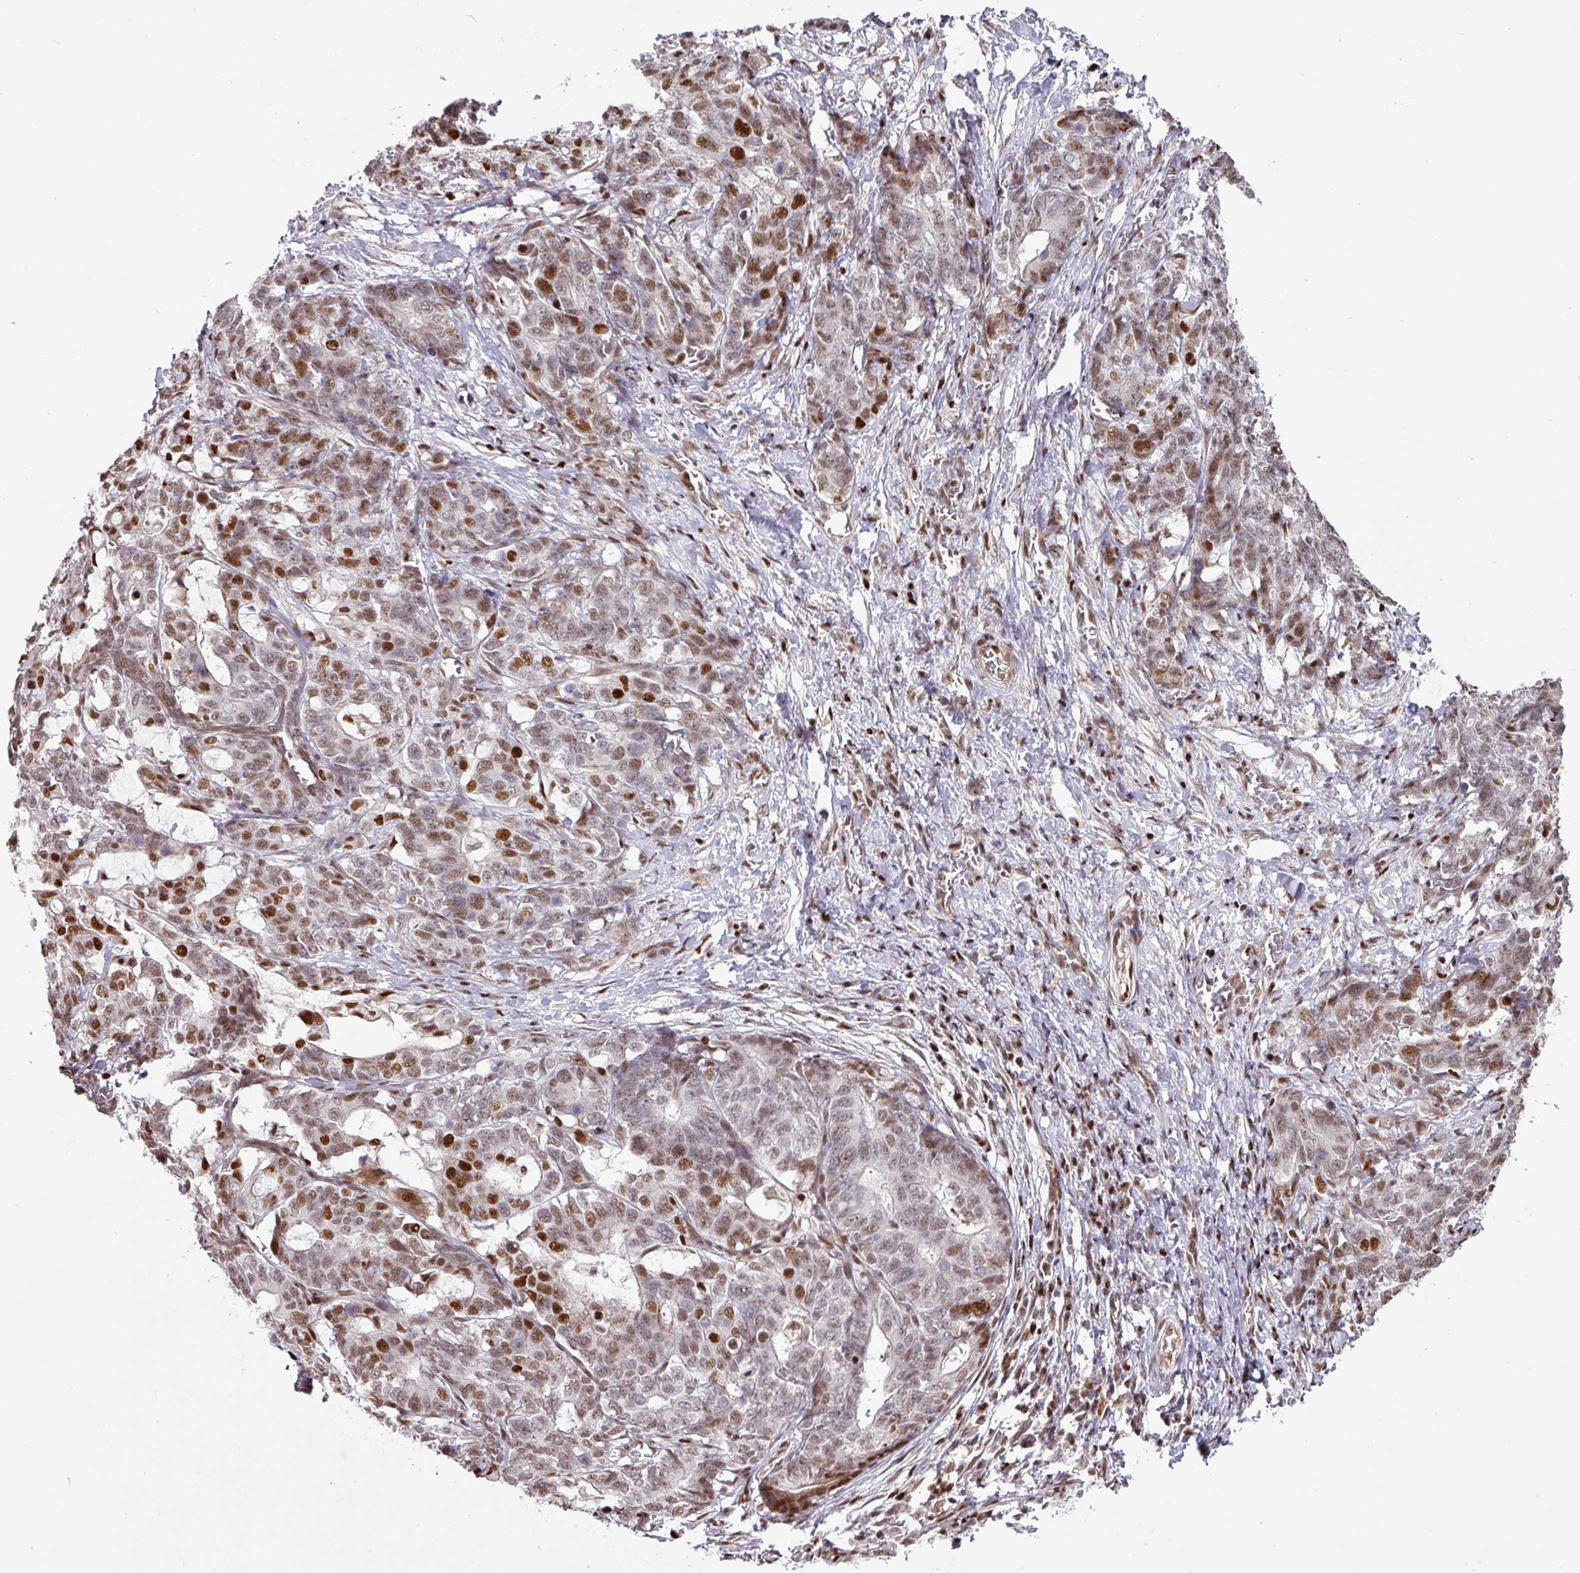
{"staining": {"intensity": "moderate", "quantity": ">75%", "location": "nuclear"}, "tissue": "stomach cancer", "cell_type": "Tumor cells", "image_type": "cancer", "snomed": [{"axis": "morphology", "description": "Normal tissue, NOS"}, {"axis": "morphology", "description": "Adenocarcinoma, NOS"}, {"axis": "topography", "description": "Stomach"}], "caption": "Immunohistochemistry (IHC) micrograph of stomach cancer (adenocarcinoma) stained for a protein (brown), which demonstrates medium levels of moderate nuclear positivity in about >75% of tumor cells.", "gene": "MYSM1", "patient": {"sex": "female", "age": 64}}